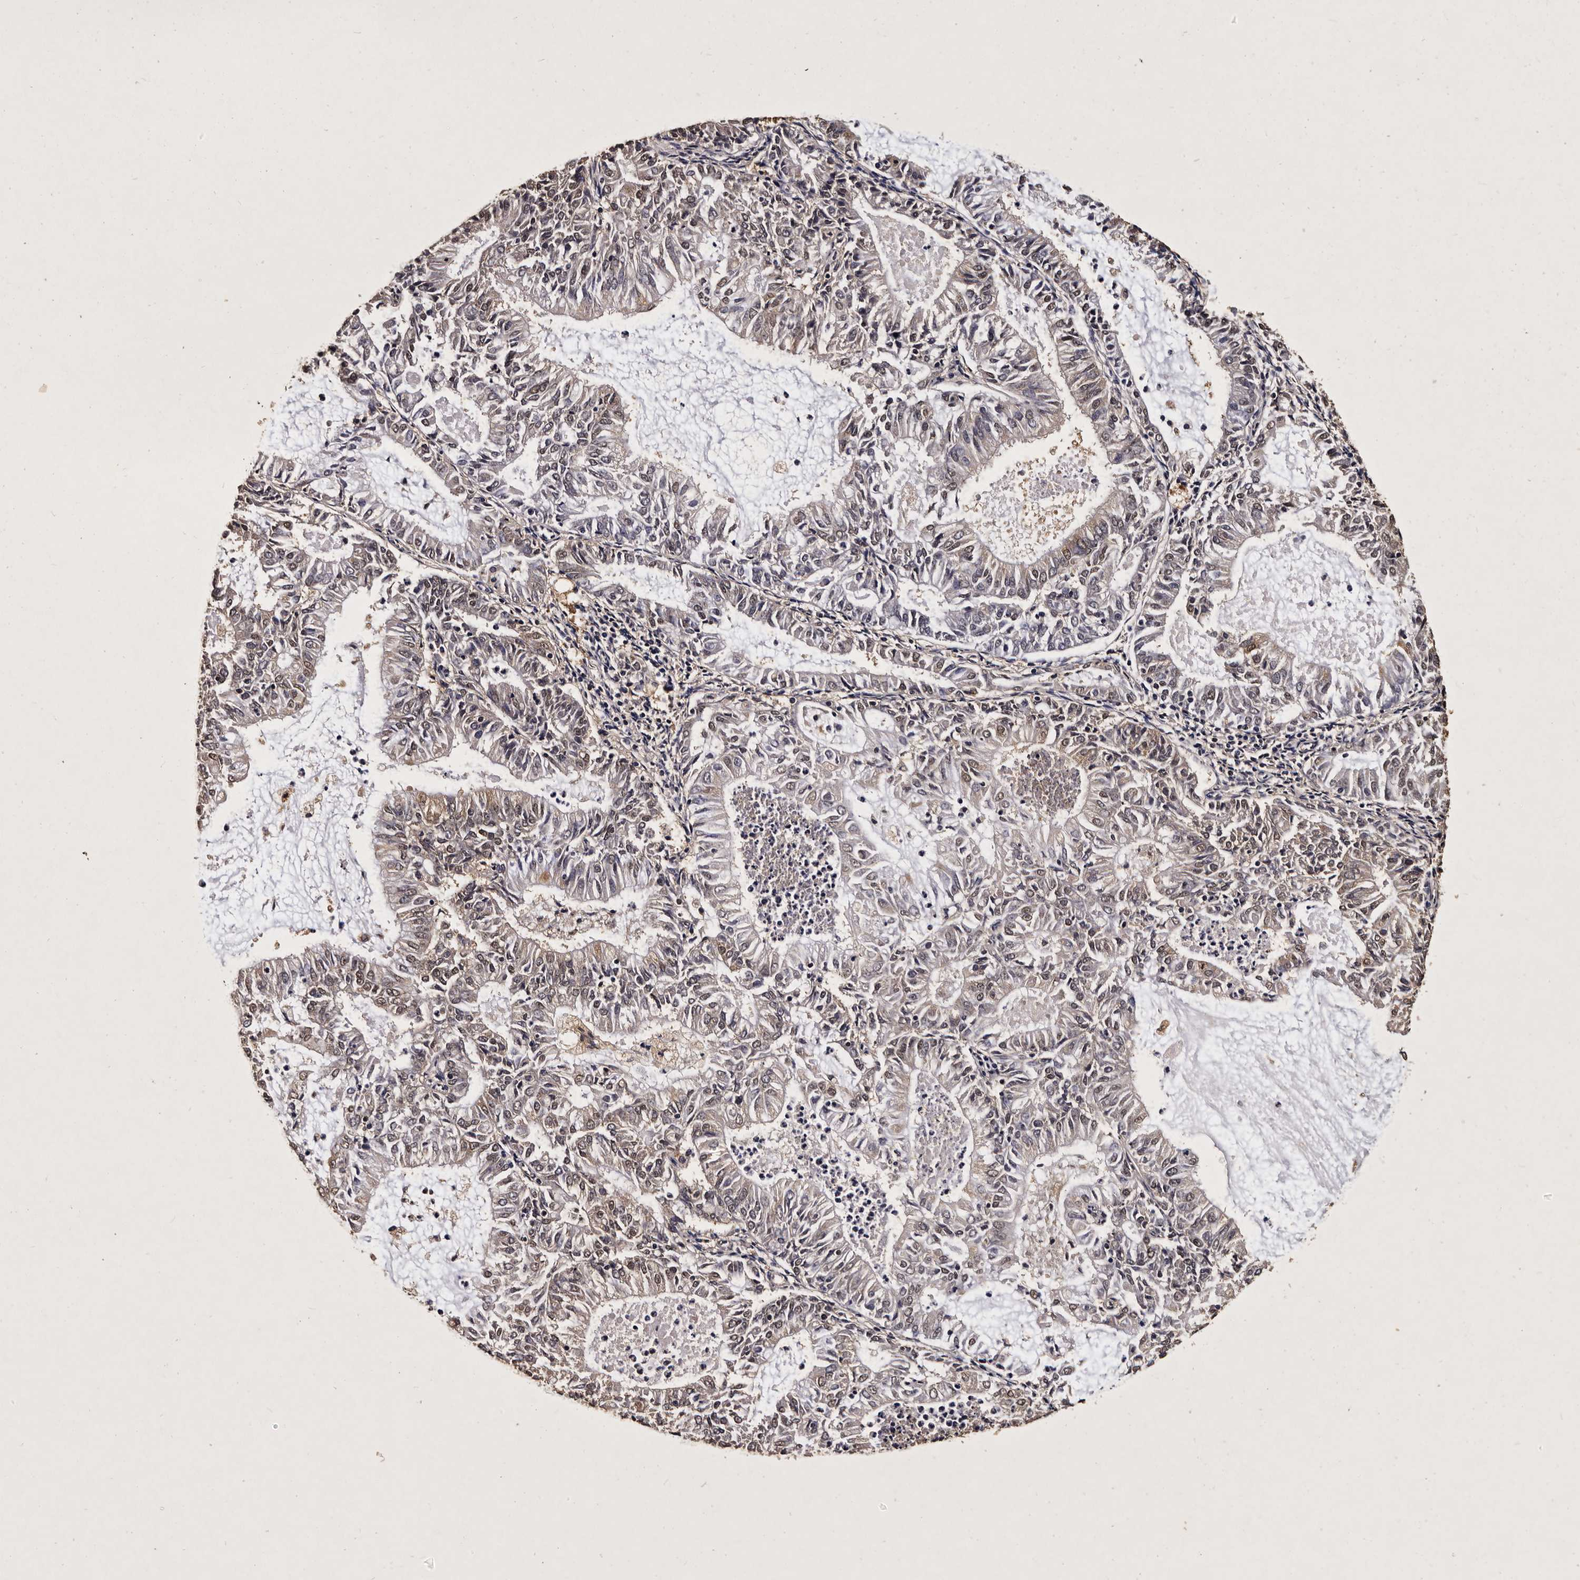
{"staining": {"intensity": "weak", "quantity": "<25%", "location": "nuclear"}, "tissue": "endometrial cancer", "cell_type": "Tumor cells", "image_type": "cancer", "snomed": [{"axis": "morphology", "description": "Adenocarcinoma, NOS"}, {"axis": "topography", "description": "Endometrium"}], "caption": "The micrograph displays no significant staining in tumor cells of endometrial adenocarcinoma. (IHC, brightfield microscopy, high magnification).", "gene": "PARS2", "patient": {"sex": "female", "age": 57}}